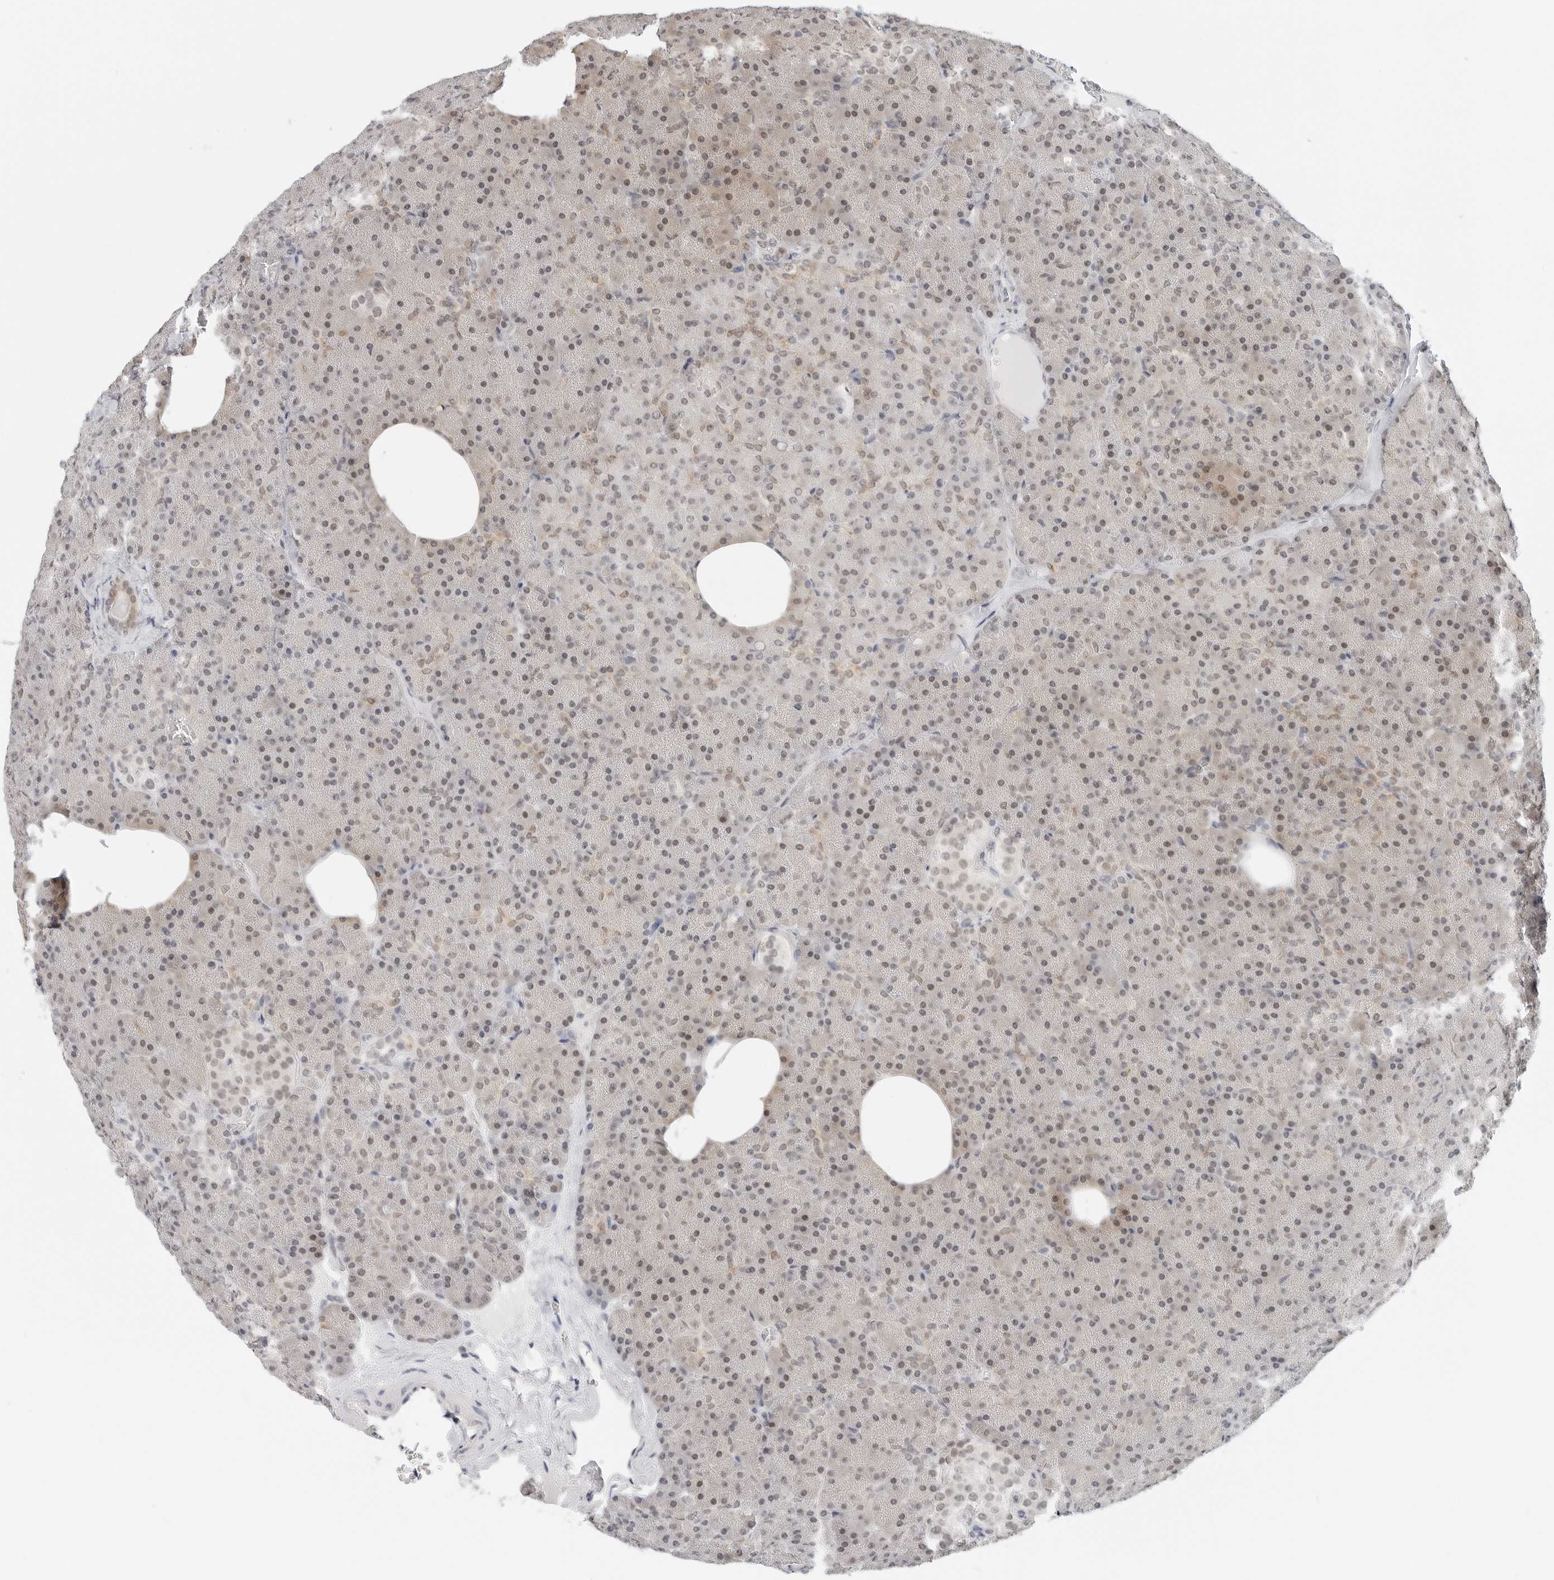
{"staining": {"intensity": "weak", "quantity": ">75%", "location": "nuclear"}, "tissue": "pancreas", "cell_type": "Exocrine glandular cells", "image_type": "normal", "snomed": [{"axis": "morphology", "description": "Normal tissue, NOS"}, {"axis": "morphology", "description": "Carcinoid, malignant, NOS"}, {"axis": "topography", "description": "Pancreas"}], "caption": "DAB immunohistochemical staining of unremarkable pancreas shows weak nuclear protein staining in approximately >75% of exocrine glandular cells.", "gene": "TSEN2", "patient": {"sex": "female", "age": 35}}